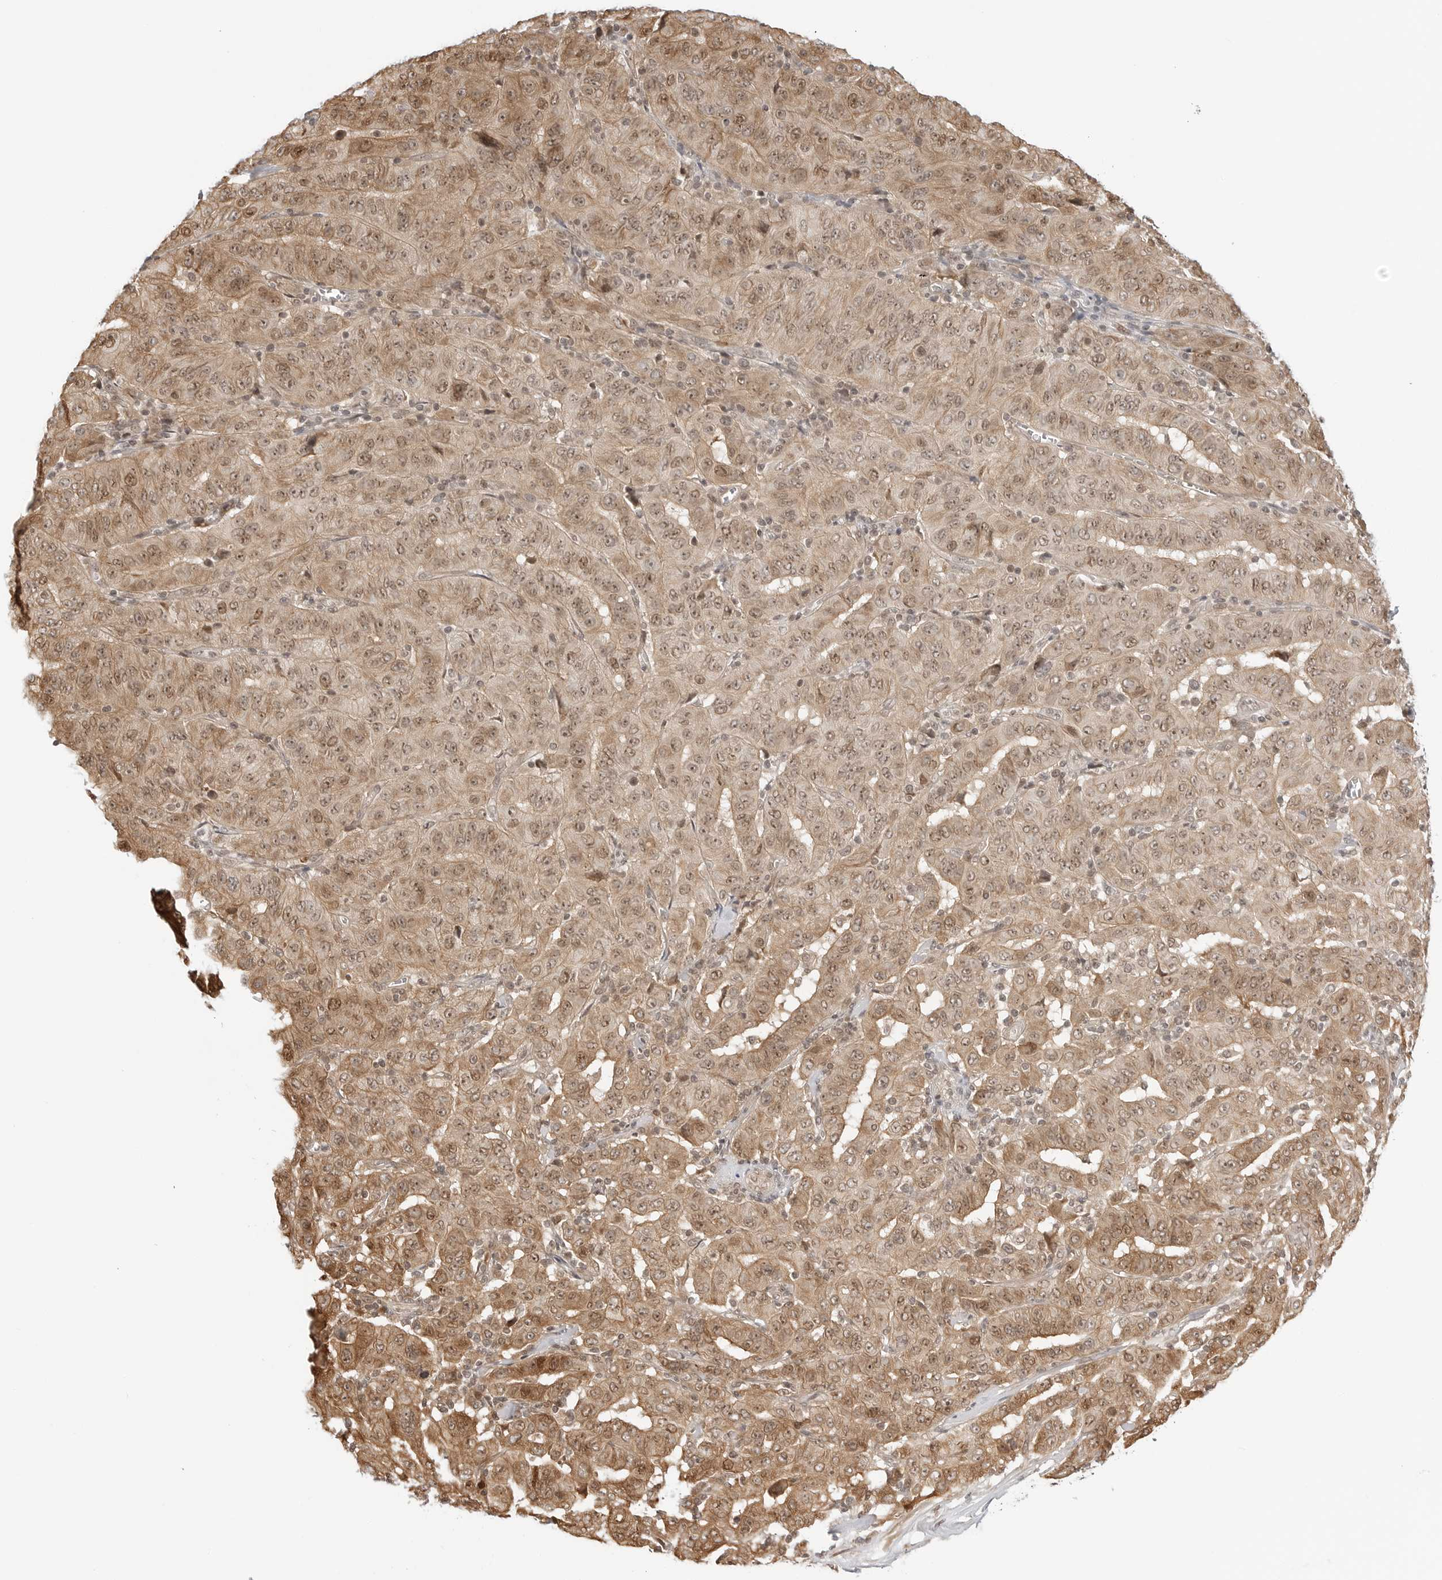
{"staining": {"intensity": "moderate", "quantity": ">75%", "location": "cytoplasmic/membranous,nuclear"}, "tissue": "pancreatic cancer", "cell_type": "Tumor cells", "image_type": "cancer", "snomed": [{"axis": "morphology", "description": "Adenocarcinoma, NOS"}, {"axis": "topography", "description": "Pancreas"}], "caption": "Moderate cytoplasmic/membranous and nuclear expression is seen in approximately >75% of tumor cells in adenocarcinoma (pancreatic).", "gene": "TIPRL", "patient": {"sex": "male", "age": 63}}